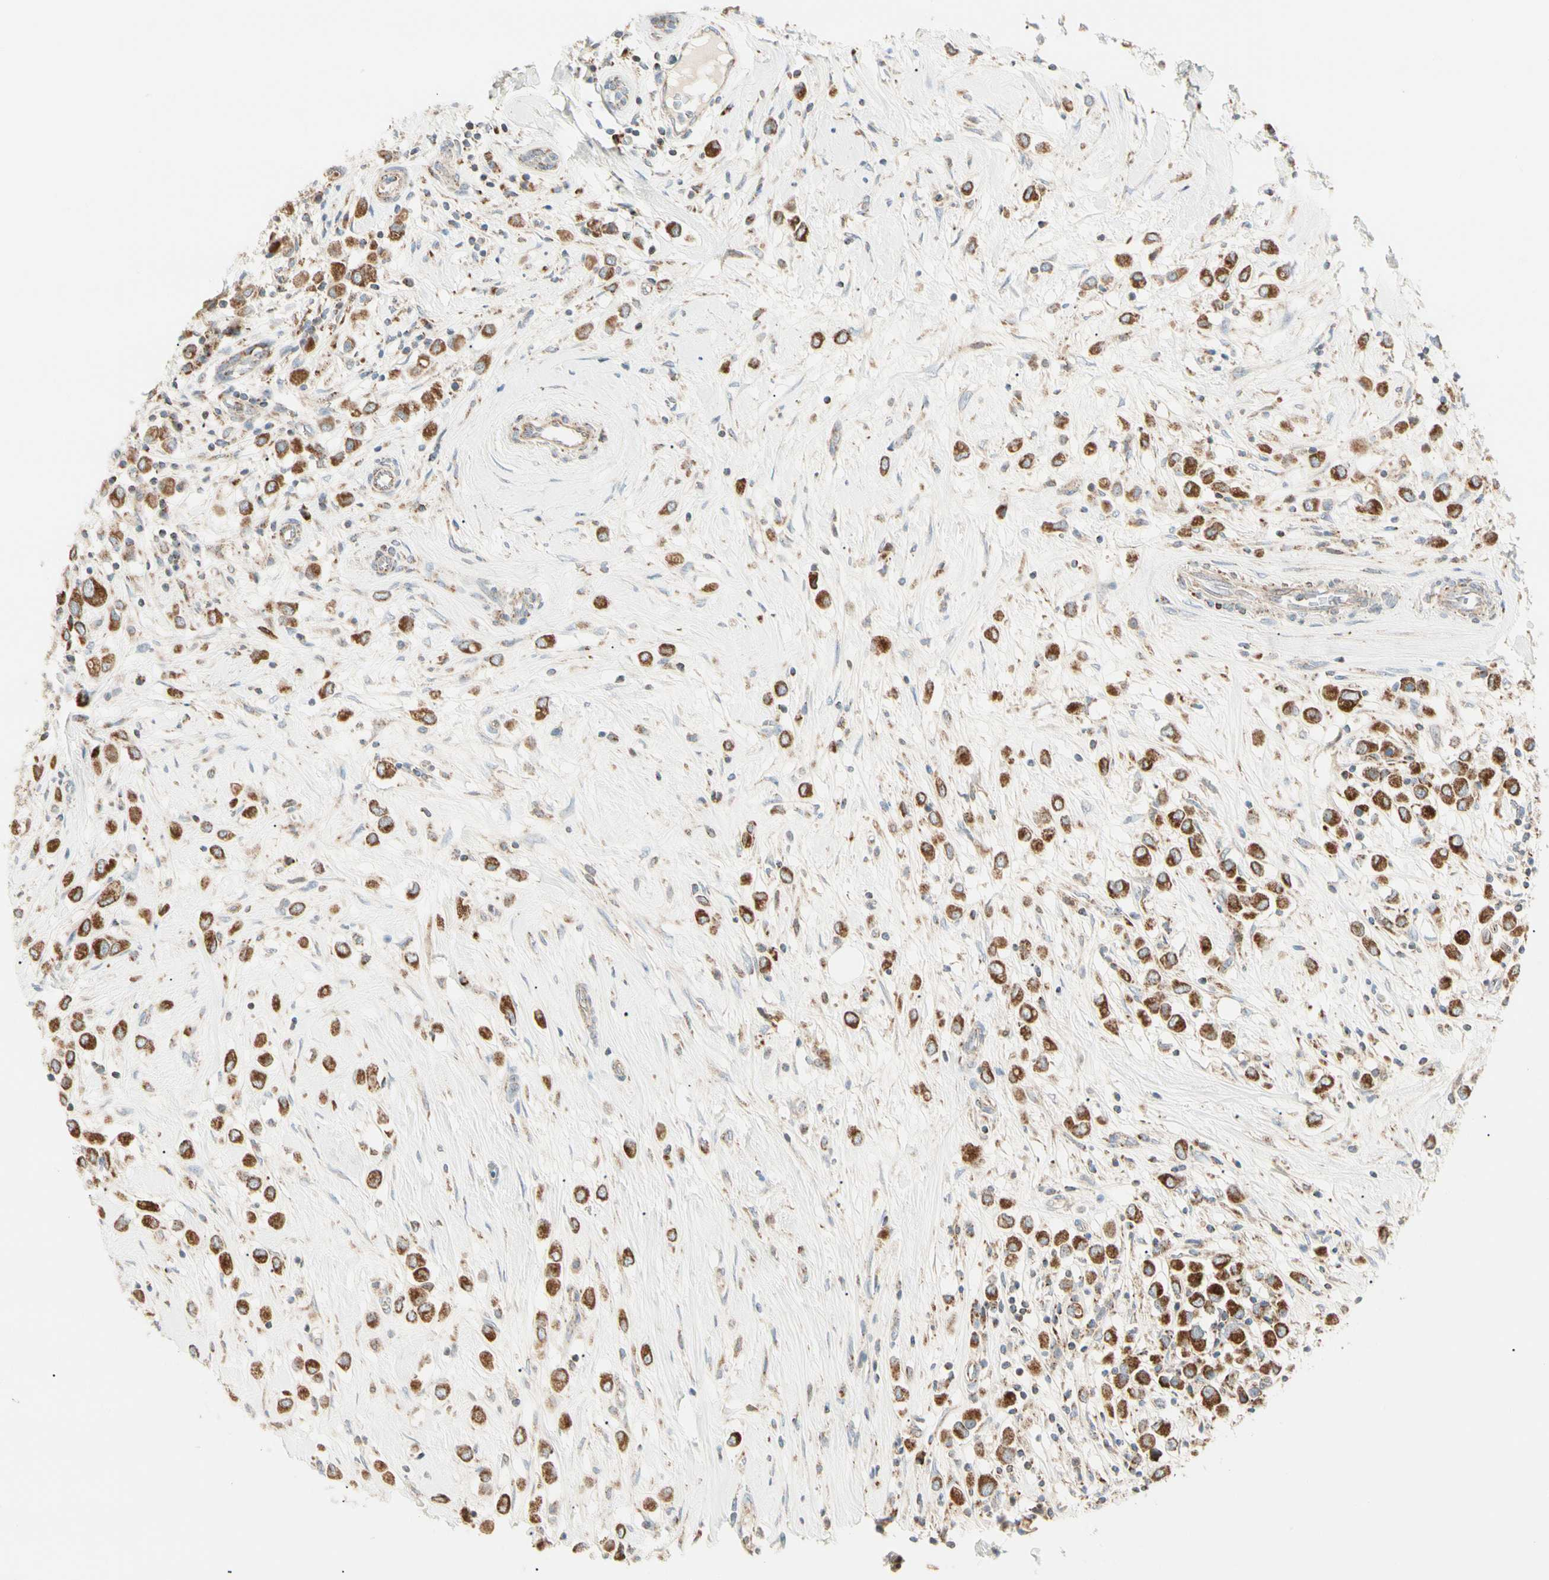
{"staining": {"intensity": "strong", "quantity": ">75%", "location": "cytoplasmic/membranous"}, "tissue": "breast cancer", "cell_type": "Tumor cells", "image_type": "cancer", "snomed": [{"axis": "morphology", "description": "Duct carcinoma"}, {"axis": "topography", "description": "Breast"}], "caption": "A photomicrograph of breast cancer stained for a protein demonstrates strong cytoplasmic/membranous brown staining in tumor cells.", "gene": "TBC1D10A", "patient": {"sex": "female", "age": 61}}